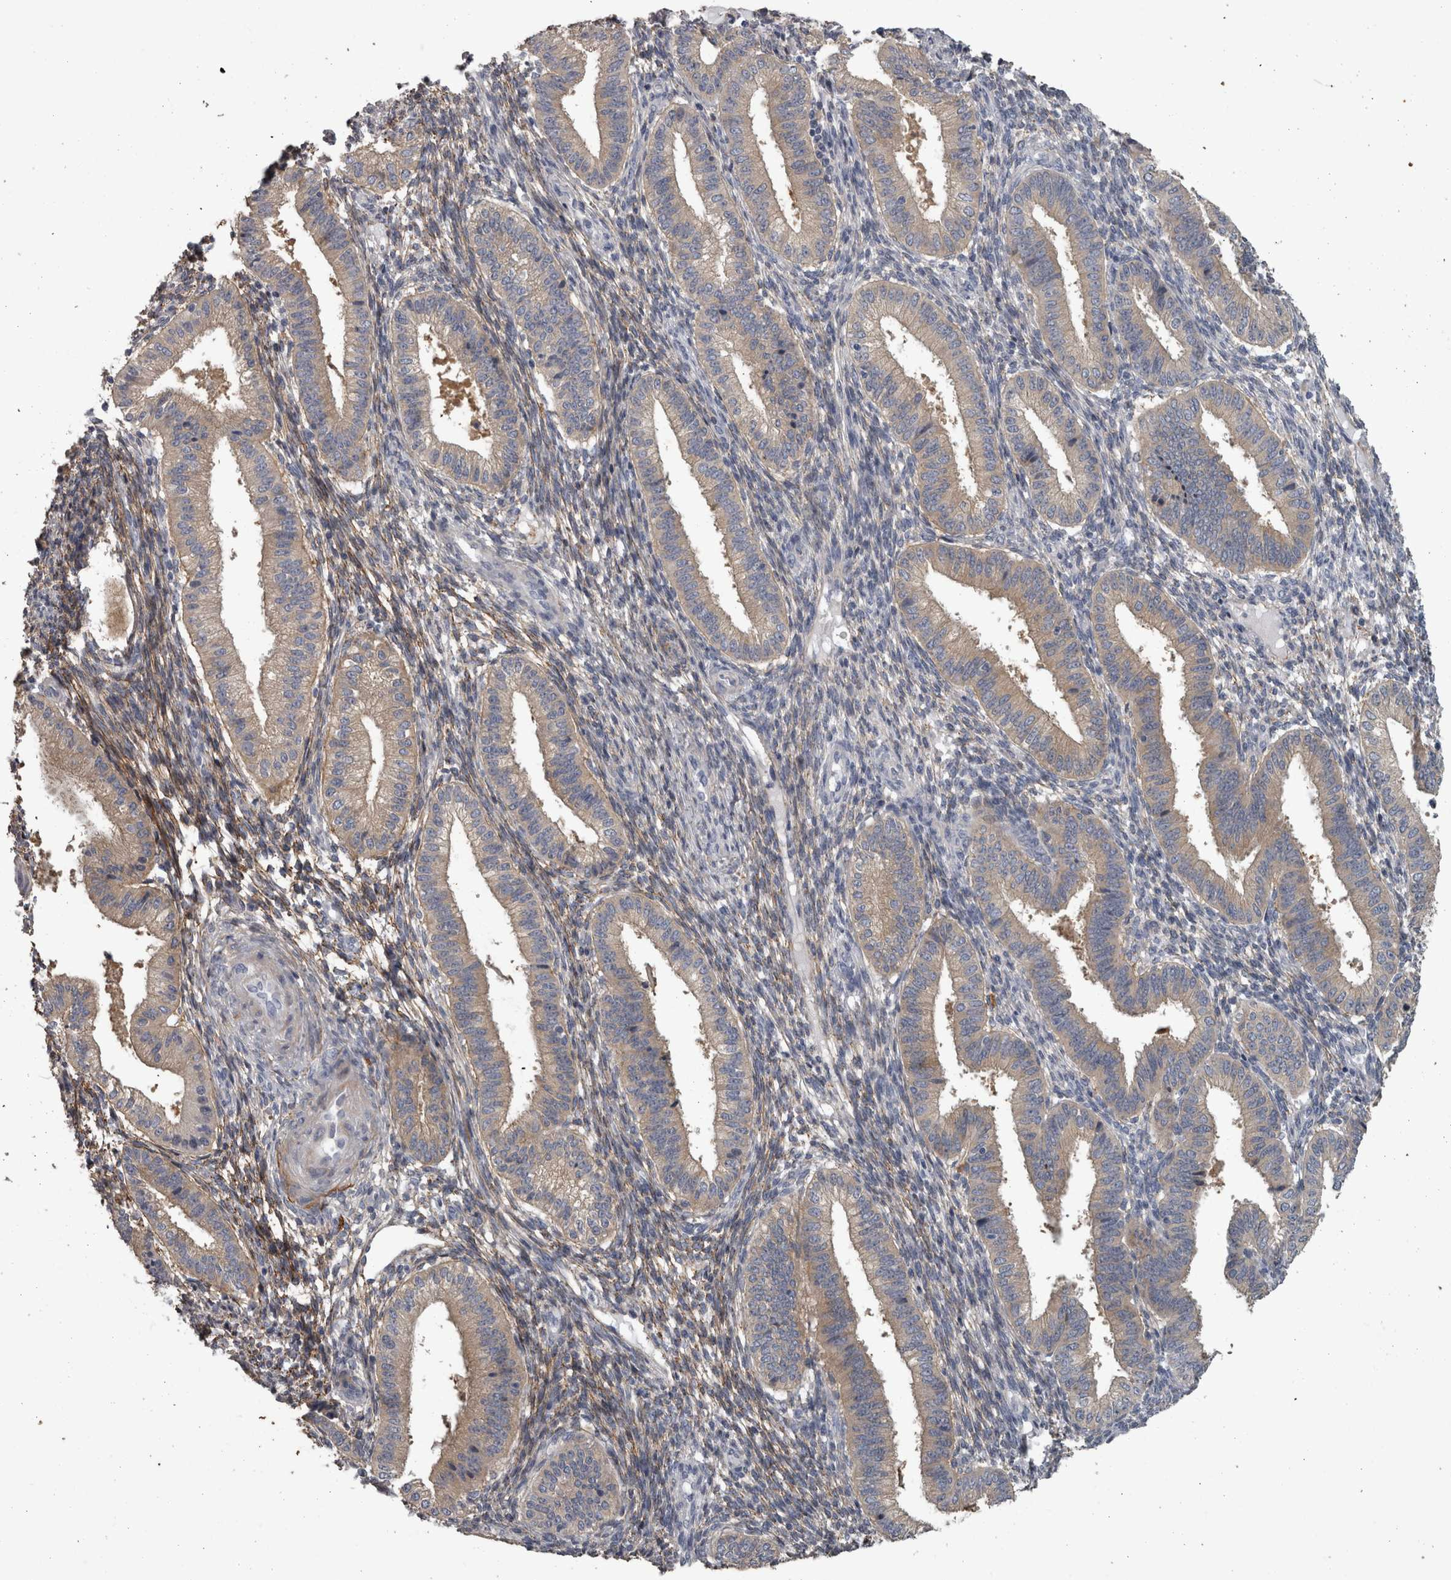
{"staining": {"intensity": "negative", "quantity": "none", "location": "none"}, "tissue": "endometrium", "cell_type": "Cells in endometrial stroma", "image_type": "normal", "snomed": [{"axis": "morphology", "description": "Normal tissue, NOS"}, {"axis": "topography", "description": "Endometrium"}], "caption": "Protein analysis of benign endometrium demonstrates no significant staining in cells in endometrial stroma.", "gene": "EFEMP2", "patient": {"sex": "female", "age": 39}}